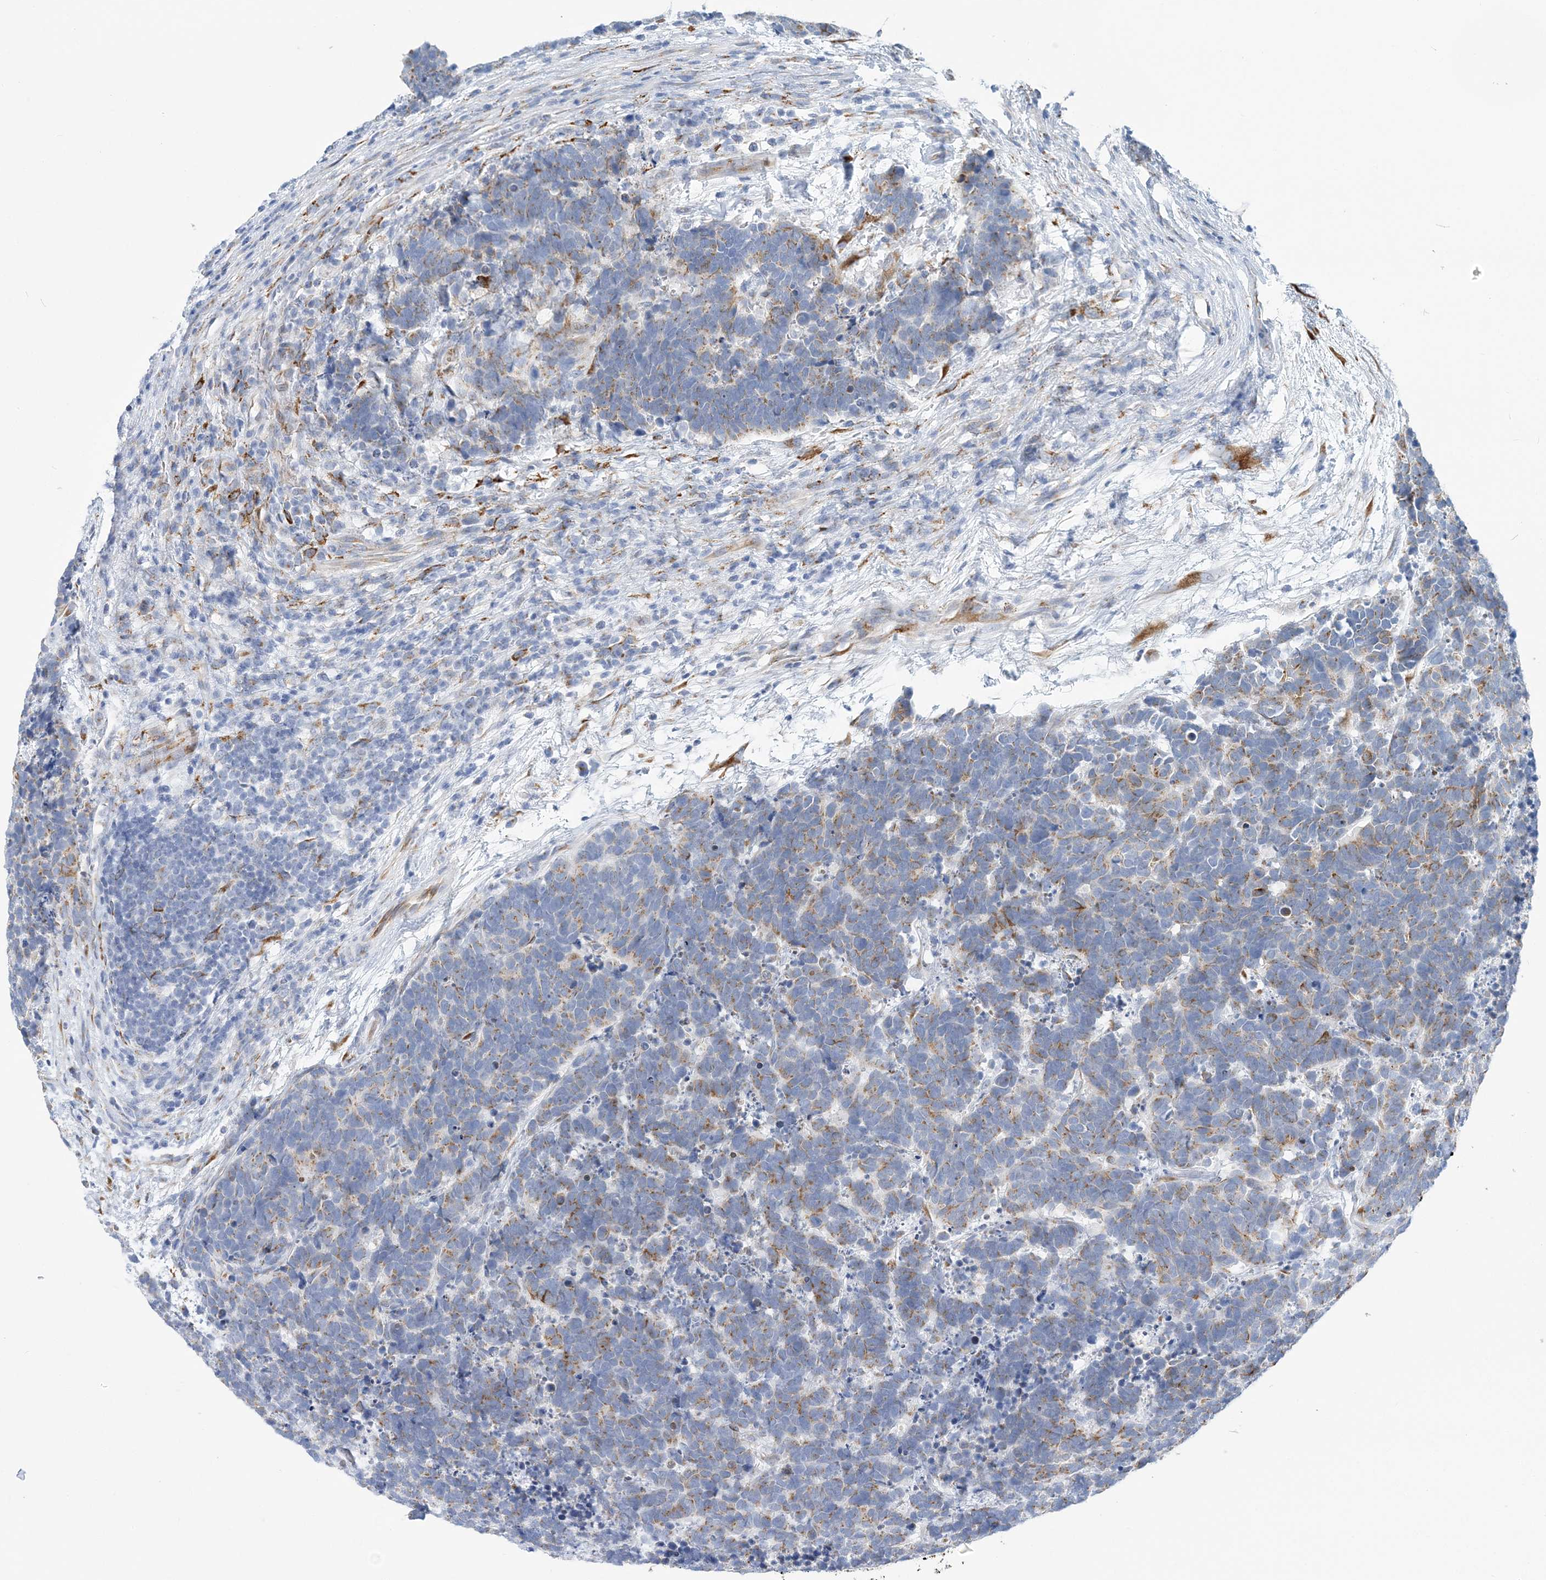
{"staining": {"intensity": "moderate", "quantity": "25%-75%", "location": "cytoplasmic/membranous"}, "tissue": "carcinoid", "cell_type": "Tumor cells", "image_type": "cancer", "snomed": [{"axis": "morphology", "description": "Carcinoma, NOS"}, {"axis": "morphology", "description": "Carcinoid, malignant, NOS"}, {"axis": "topography", "description": "Urinary bladder"}], "caption": "Immunohistochemistry of human carcinoid demonstrates medium levels of moderate cytoplasmic/membranous positivity in approximately 25%-75% of tumor cells.", "gene": "PLEKHG4B", "patient": {"sex": "male", "age": 57}}